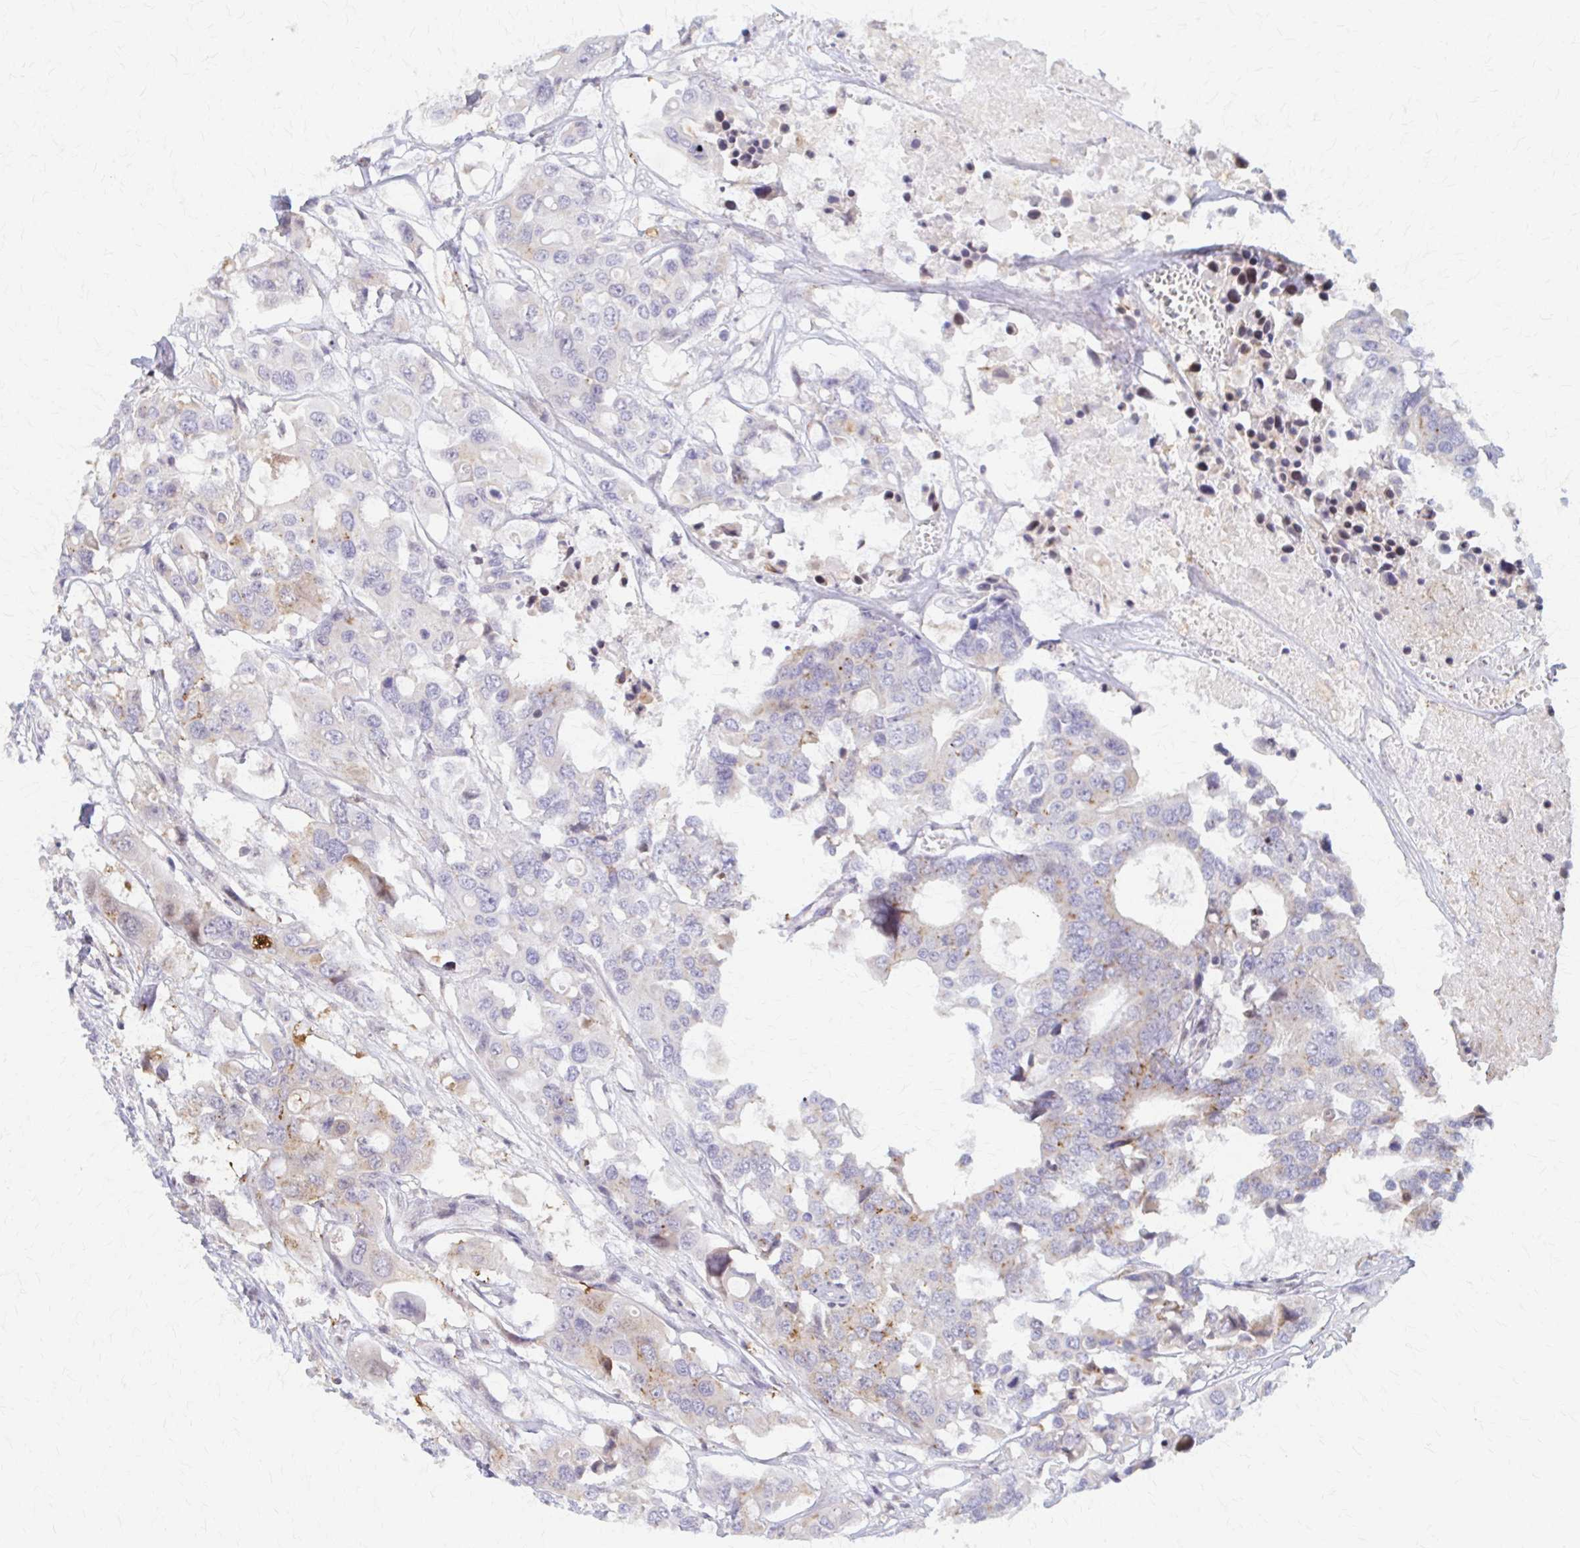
{"staining": {"intensity": "weak", "quantity": "<25%", "location": "cytoplasmic/membranous"}, "tissue": "colorectal cancer", "cell_type": "Tumor cells", "image_type": "cancer", "snomed": [{"axis": "morphology", "description": "Adenocarcinoma, NOS"}, {"axis": "topography", "description": "Colon"}], "caption": "Human adenocarcinoma (colorectal) stained for a protein using IHC shows no positivity in tumor cells.", "gene": "ARHGAP35", "patient": {"sex": "male", "age": 77}}